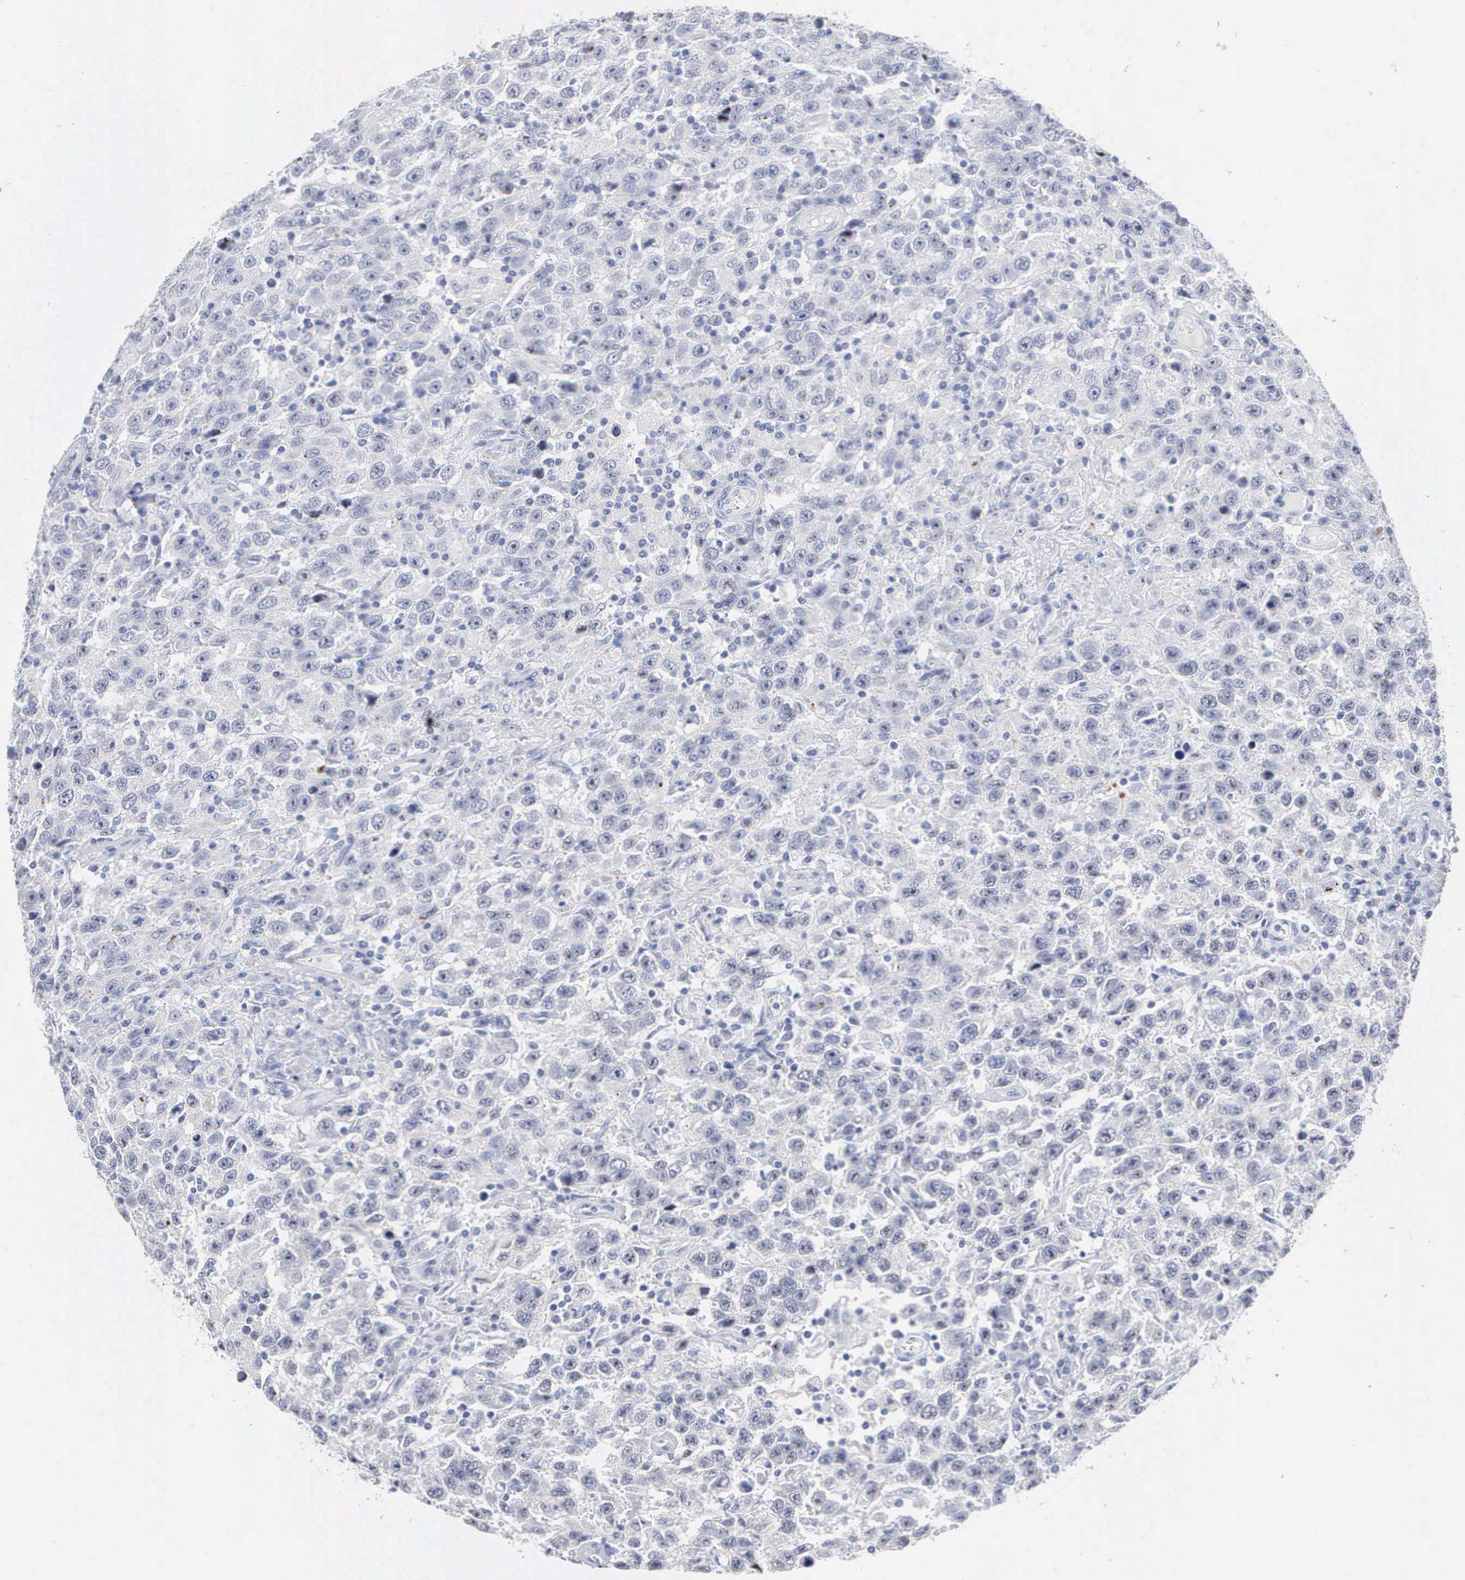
{"staining": {"intensity": "negative", "quantity": "none", "location": "none"}, "tissue": "testis cancer", "cell_type": "Tumor cells", "image_type": "cancer", "snomed": [{"axis": "morphology", "description": "Seminoma, NOS"}, {"axis": "topography", "description": "Testis"}], "caption": "A histopathology image of human testis cancer (seminoma) is negative for staining in tumor cells.", "gene": "ASPHD2", "patient": {"sex": "male", "age": 41}}